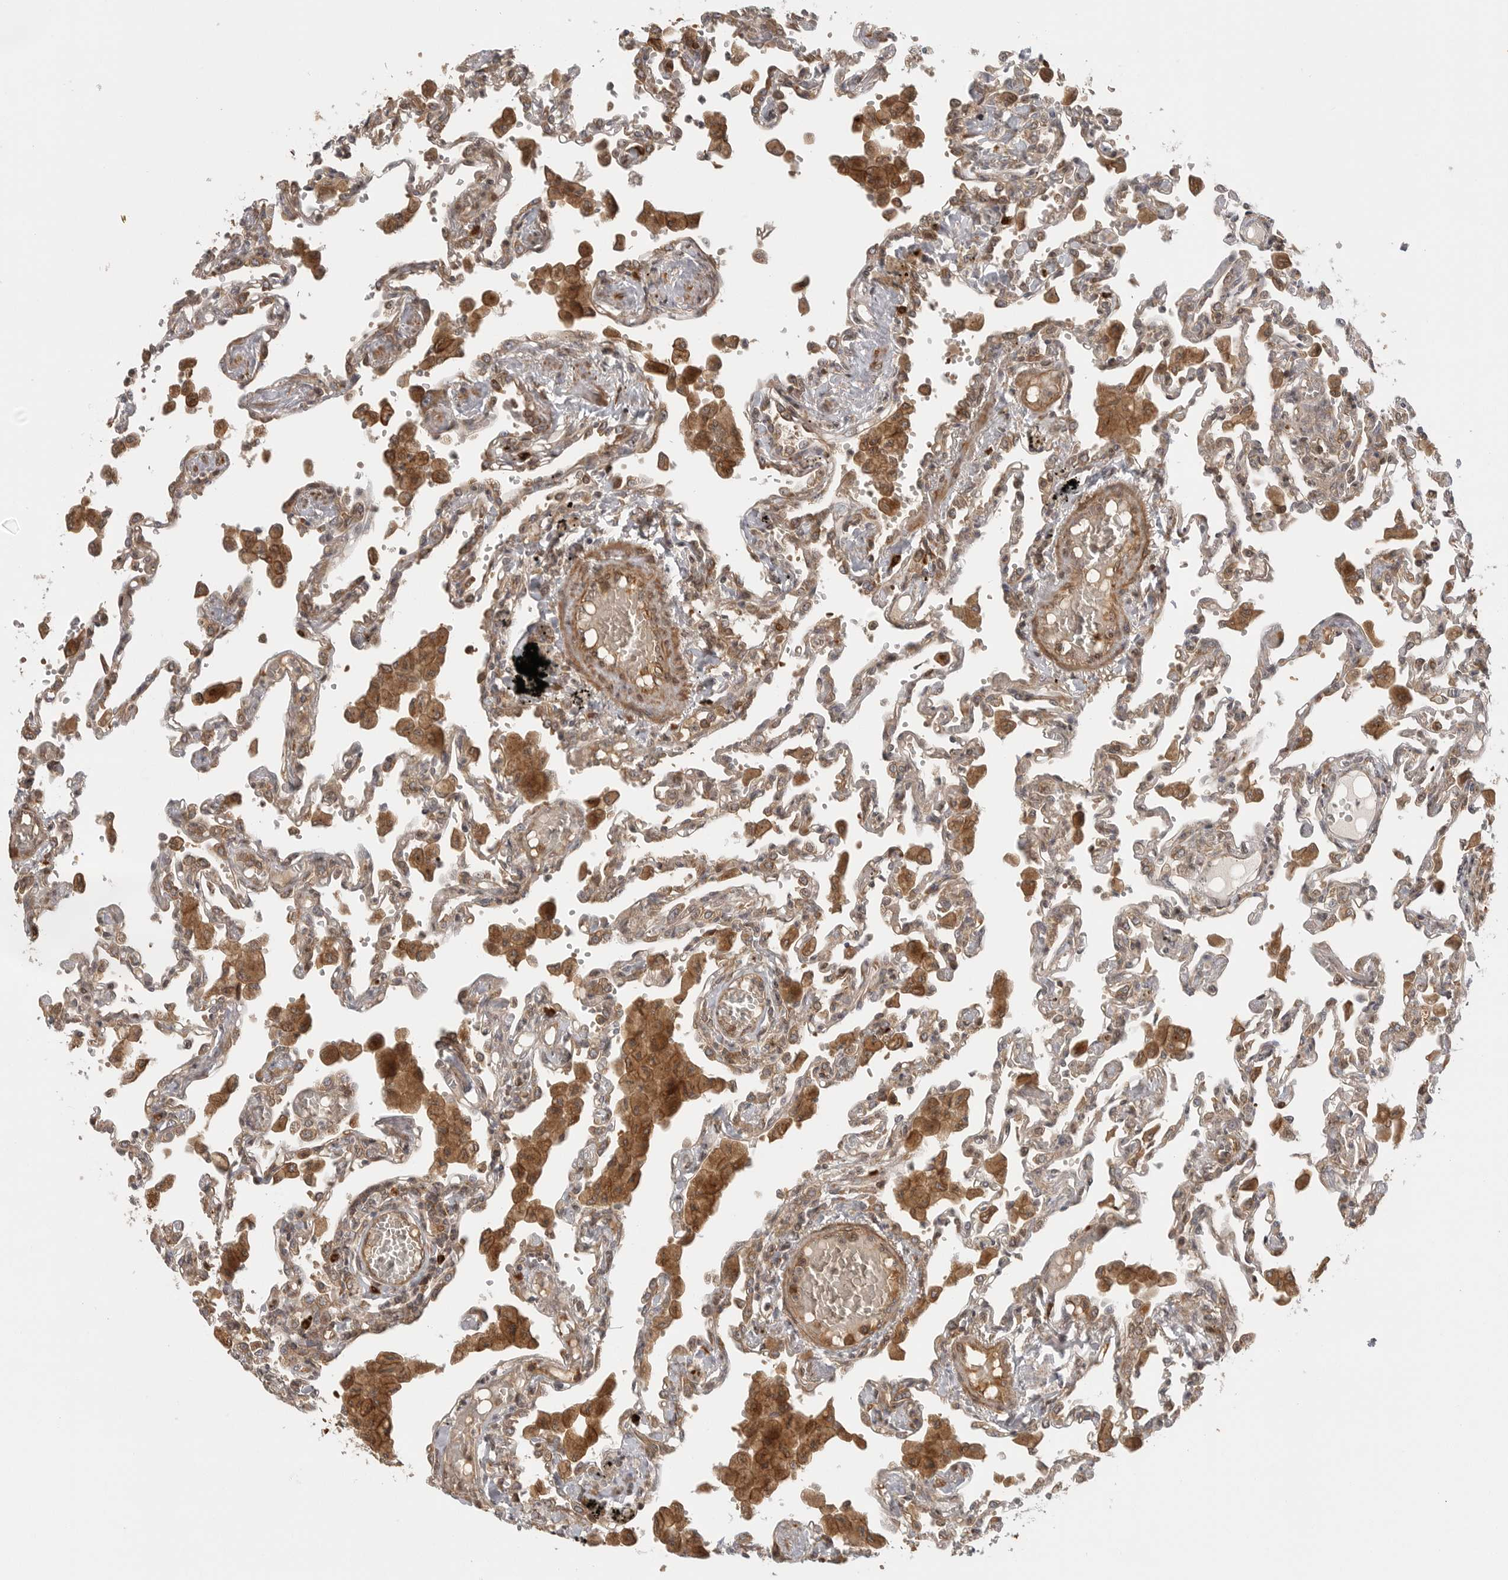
{"staining": {"intensity": "moderate", "quantity": ">75%", "location": "cytoplasmic/membranous"}, "tissue": "lung", "cell_type": "Alveolar cells", "image_type": "normal", "snomed": [{"axis": "morphology", "description": "Normal tissue, NOS"}, {"axis": "topography", "description": "Bronchus"}, {"axis": "topography", "description": "Lung"}], "caption": "IHC photomicrograph of unremarkable lung: human lung stained using immunohistochemistry exhibits medium levels of moderate protein expression localized specifically in the cytoplasmic/membranous of alveolar cells, appearing as a cytoplasmic/membranous brown color.", "gene": "CCPG1", "patient": {"sex": "female", "age": 49}}